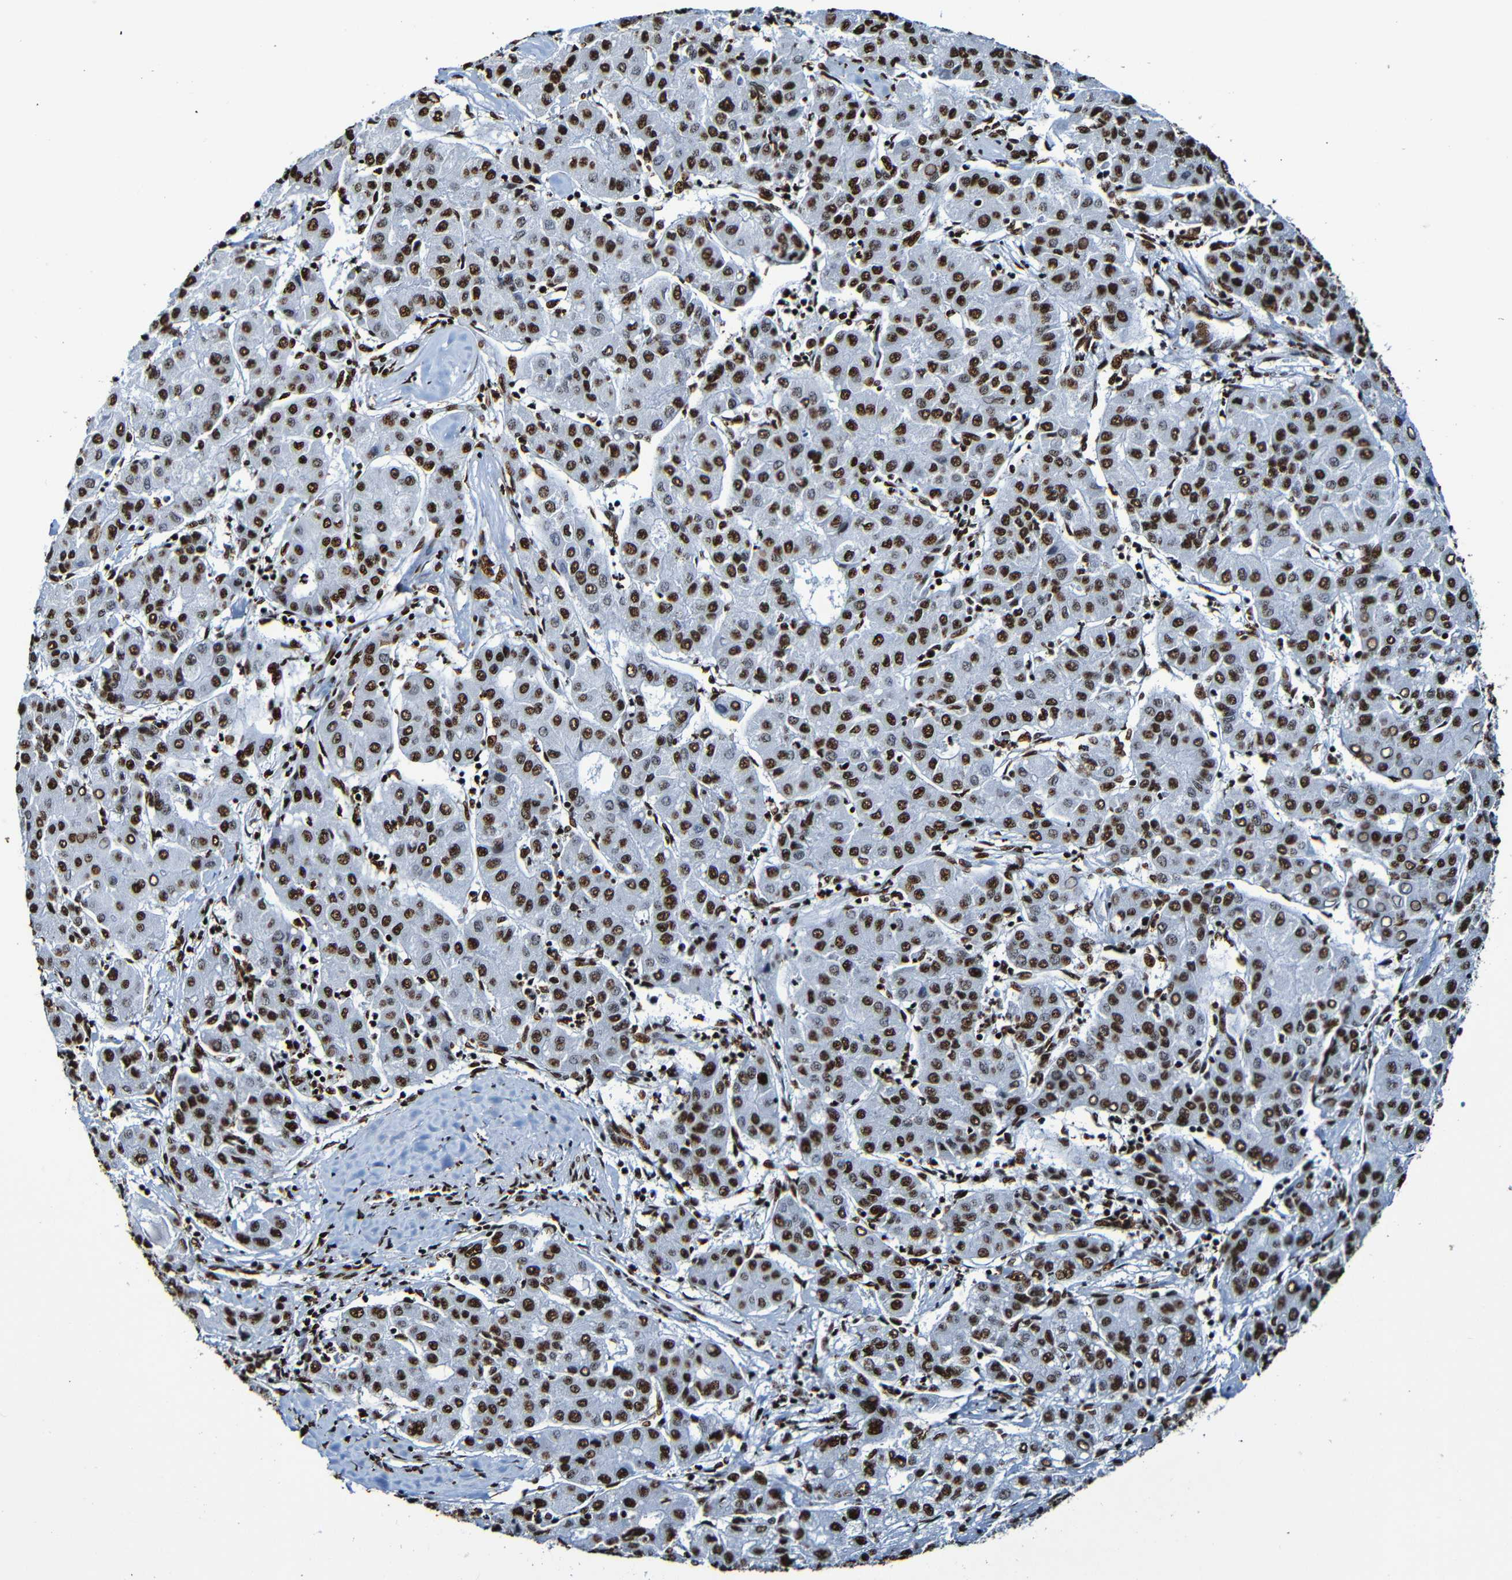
{"staining": {"intensity": "strong", "quantity": ">75%", "location": "nuclear"}, "tissue": "liver cancer", "cell_type": "Tumor cells", "image_type": "cancer", "snomed": [{"axis": "morphology", "description": "Carcinoma, Hepatocellular, NOS"}, {"axis": "topography", "description": "Liver"}], "caption": "Liver cancer stained with a brown dye displays strong nuclear positive positivity in about >75% of tumor cells.", "gene": "SRSF3", "patient": {"sex": "male", "age": 65}}